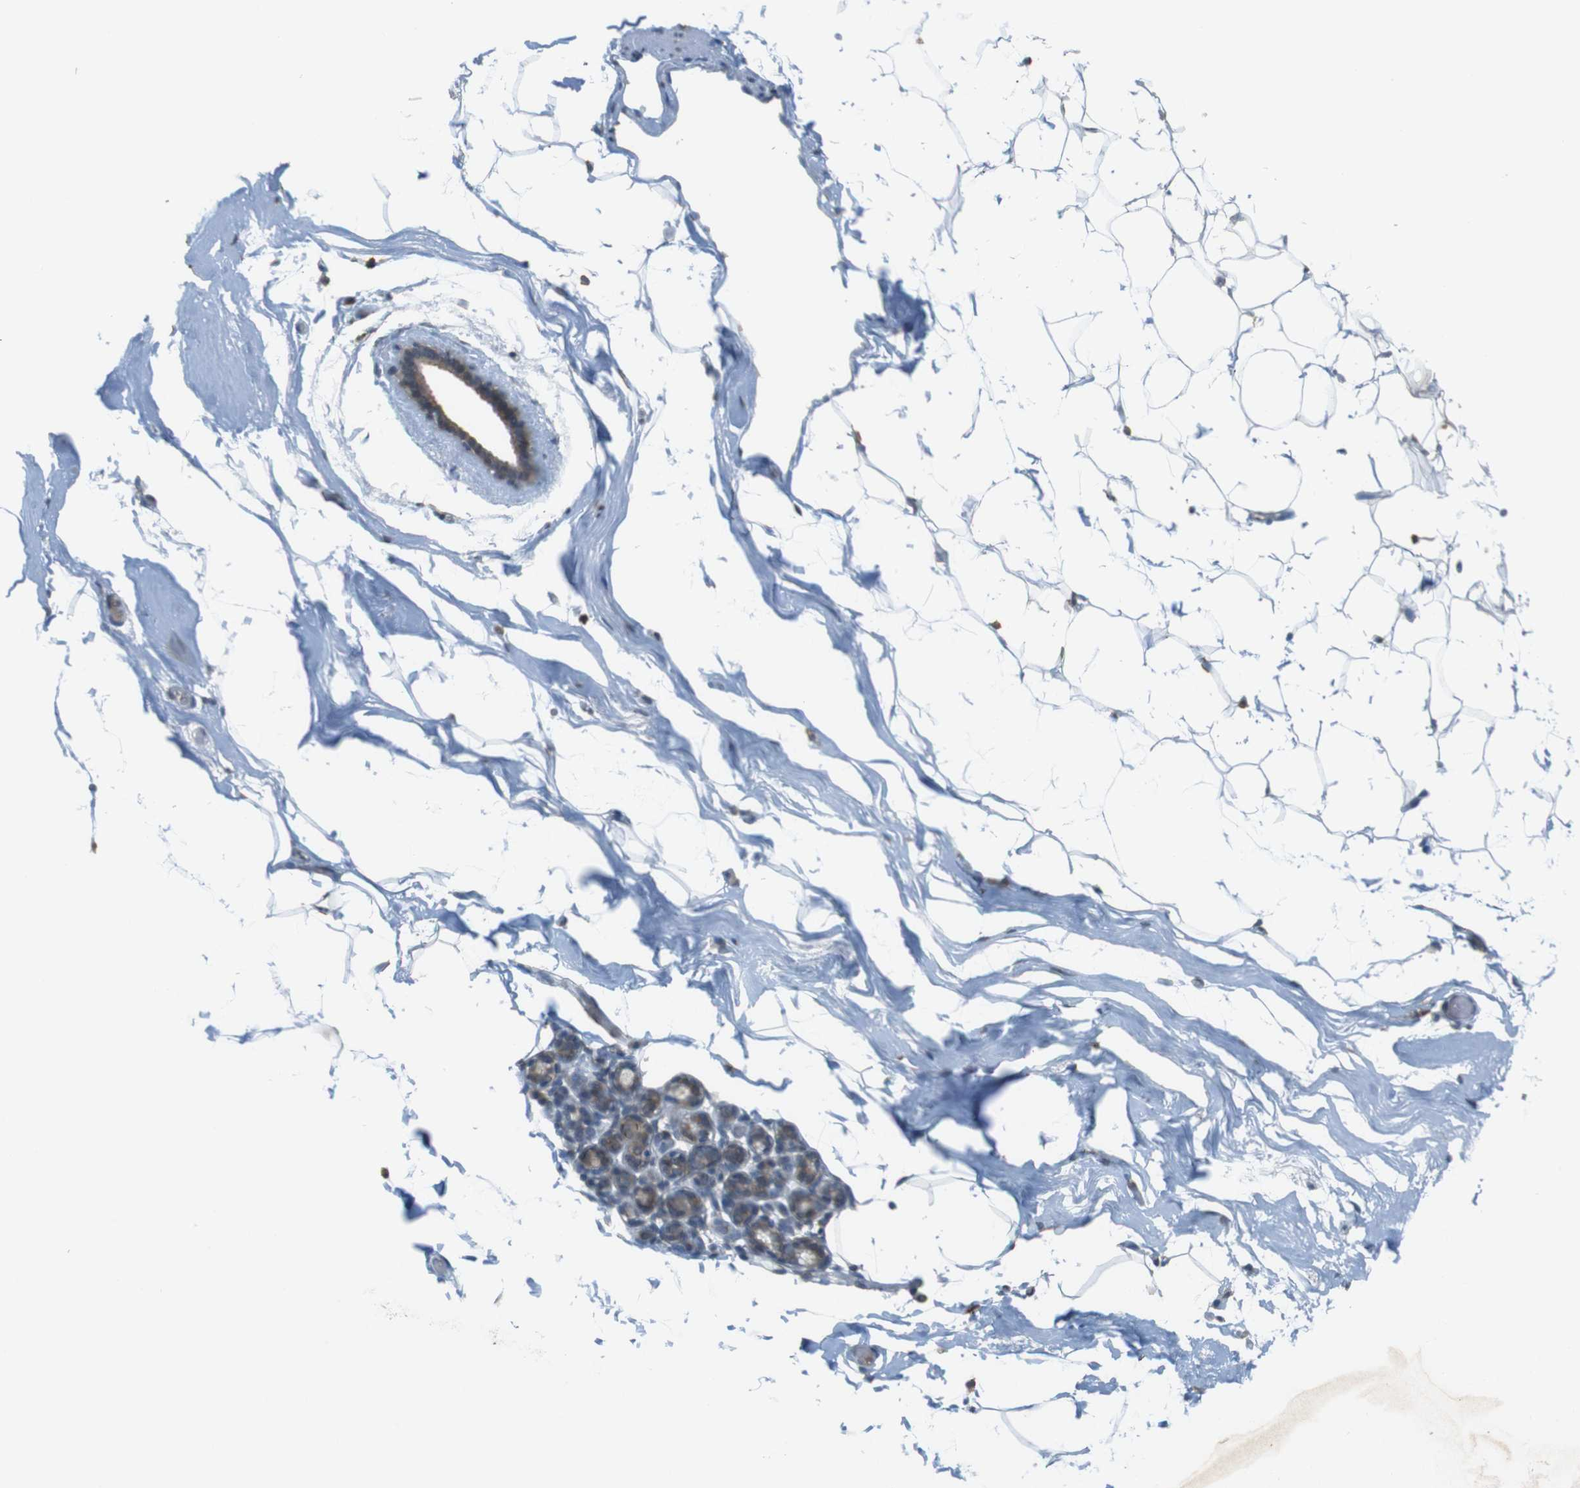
{"staining": {"intensity": "negative", "quantity": "none", "location": "none"}, "tissue": "adipose tissue", "cell_type": "Adipocytes", "image_type": "normal", "snomed": [{"axis": "morphology", "description": "Normal tissue, NOS"}, {"axis": "topography", "description": "Breast"}, {"axis": "topography", "description": "Soft tissue"}], "caption": "IHC photomicrograph of unremarkable human adipose tissue stained for a protein (brown), which shows no positivity in adipocytes.", "gene": "FZD10", "patient": {"sex": "female", "age": 75}}